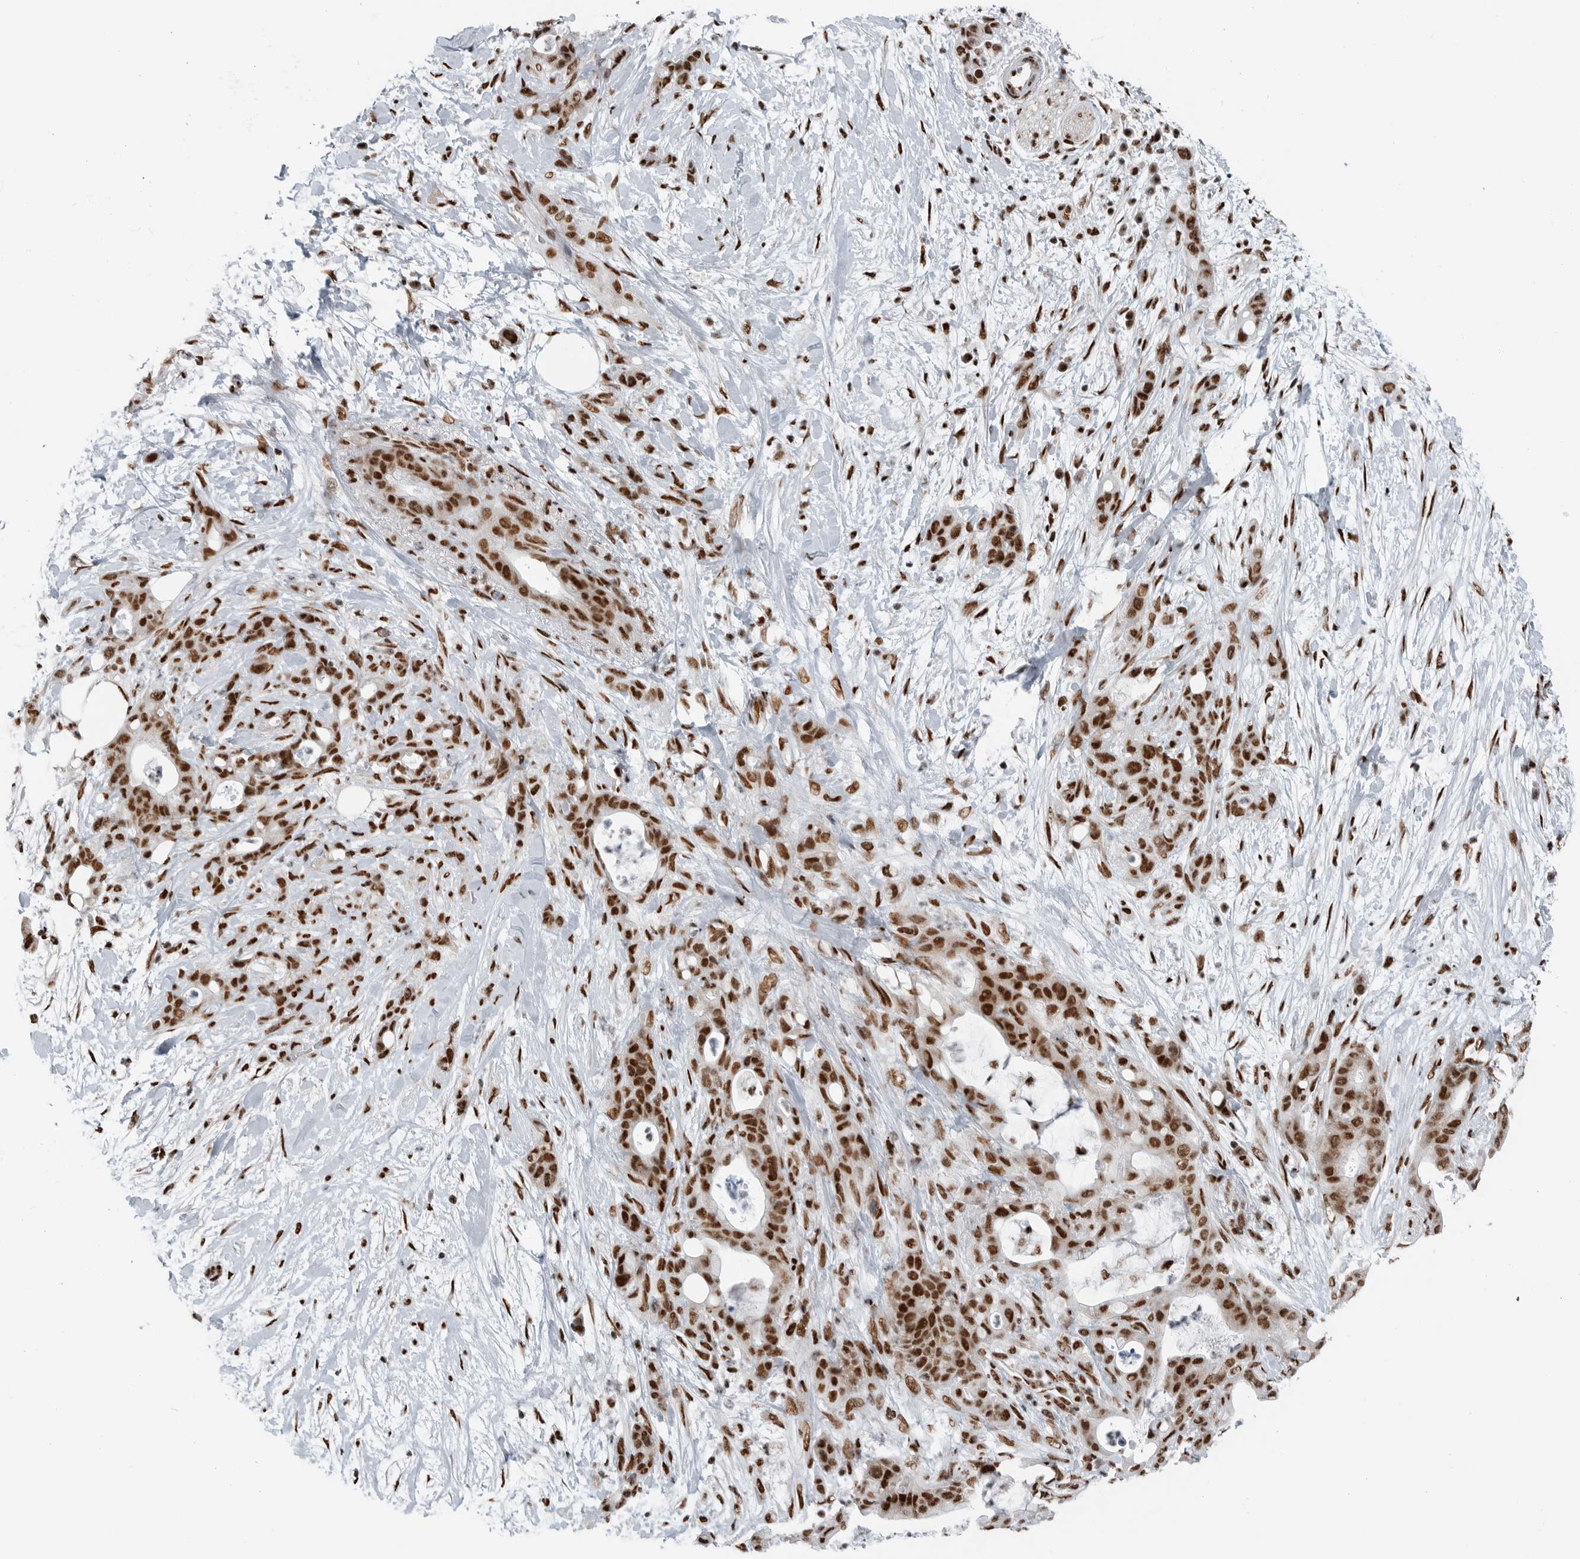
{"staining": {"intensity": "strong", "quantity": ">75%", "location": "nuclear"}, "tissue": "pancreatic cancer", "cell_type": "Tumor cells", "image_type": "cancer", "snomed": [{"axis": "morphology", "description": "Adenocarcinoma, NOS"}, {"axis": "topography", "description": "Pancreas"}], "caption": "Pancreatic cancer (adenocarcinoma) stained for a protein (brown) reveals strong nuclear positive positivity in about >75% of tumor cells.", "gene": "BLZF1", "patient": {"sex": "male", "age": 58}}